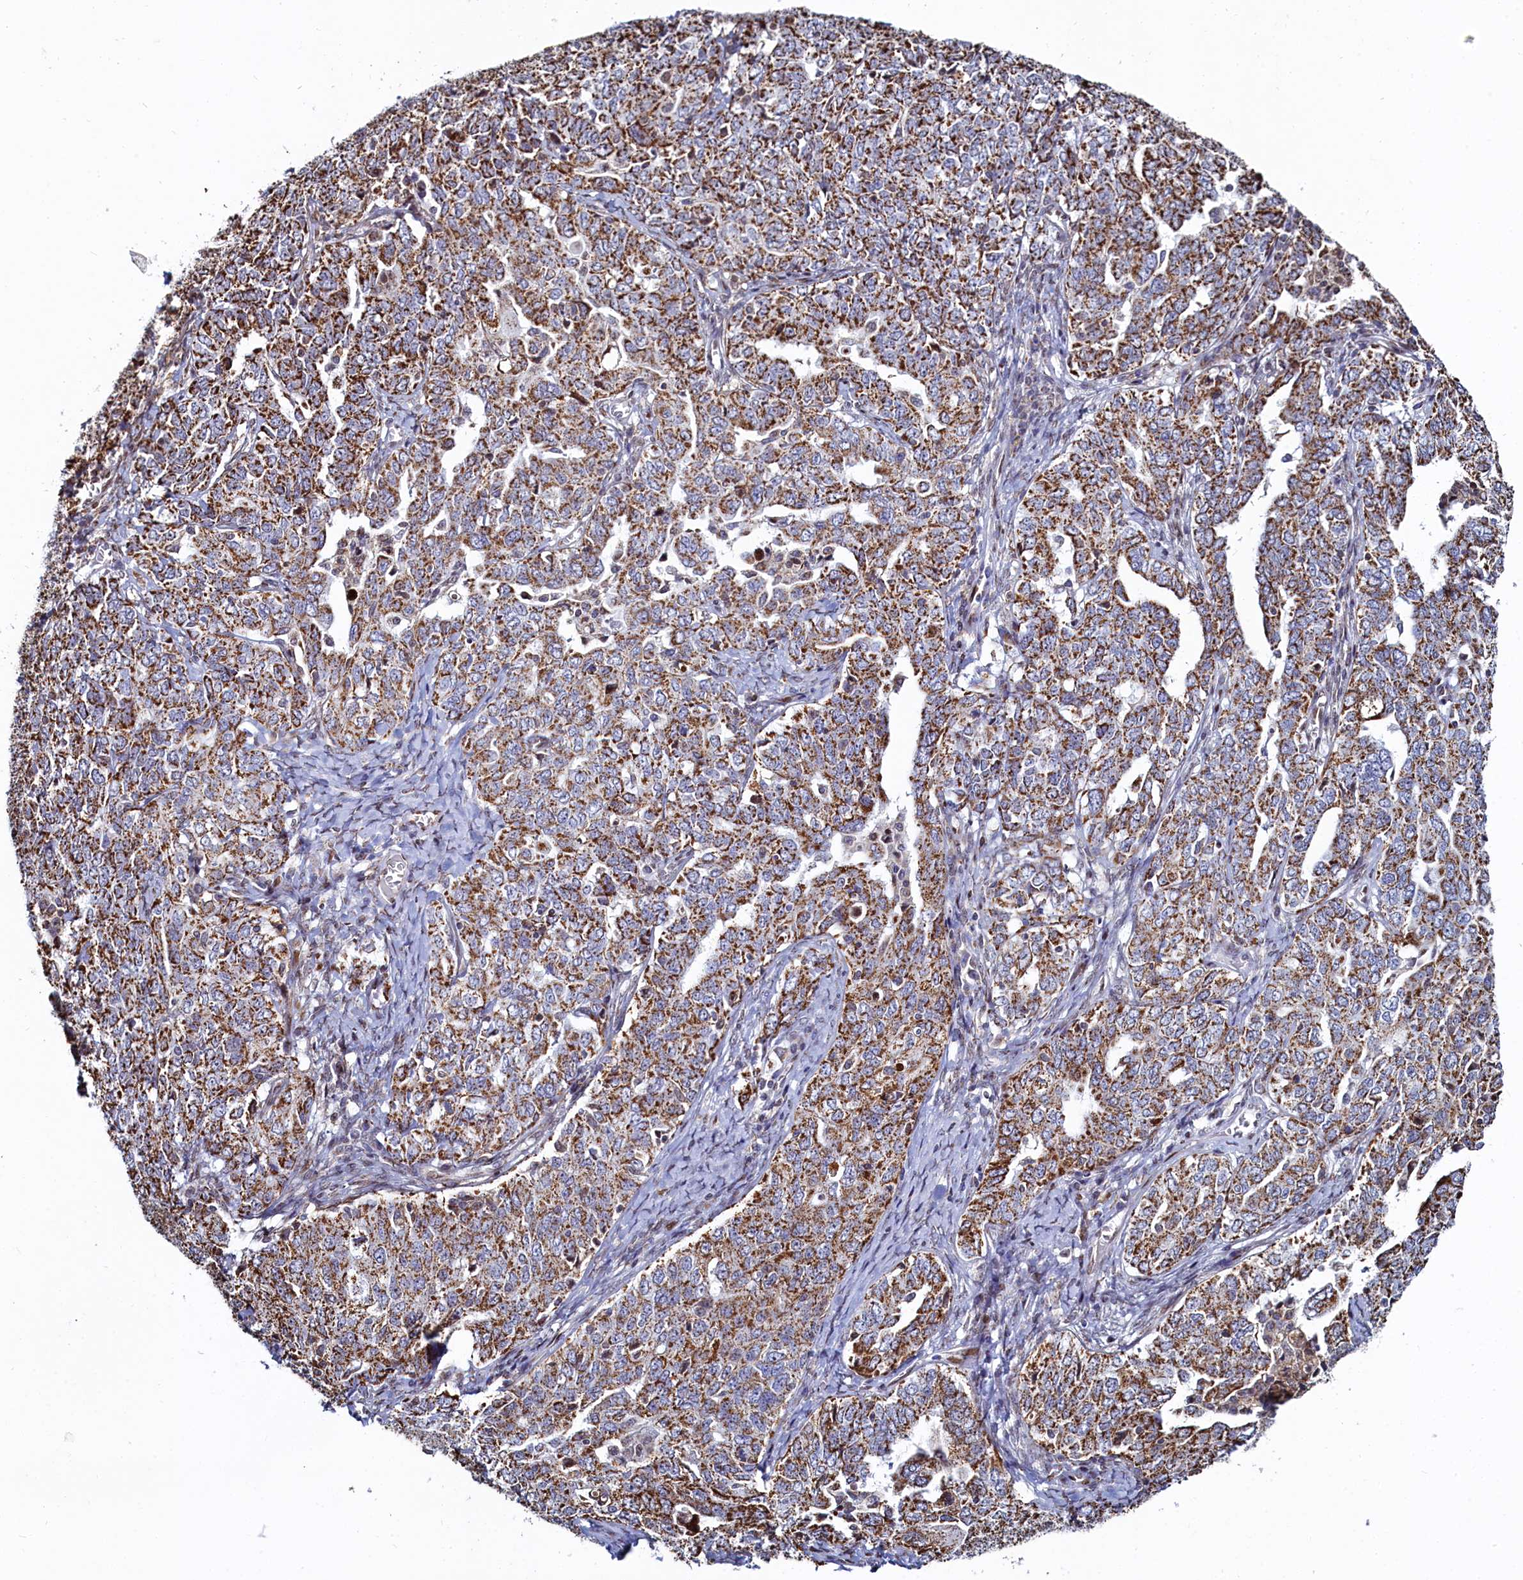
{"staining": {"intensity": "strong", "quantity": ">75%", "location": "cytoplasmic/membranous"}, "tissue": "ovarian cancer", "cell_type": "Tumor cells", "image_type": "cancer", "snomed": [{"axis": "morphology", "description": "Carcinoma, endometroid"}, {"axis": "topography", "description": "Ovary"}], "caption": "Tumor cells demonstrate high levels of strong cytoplasmic/membranous staining in about >75% of cells in endometroid carcinoma (ovarian). Nuclei are stained in blue.", "gene": "HDGFL3", "patient": {"sex": "female", "age": 62}}